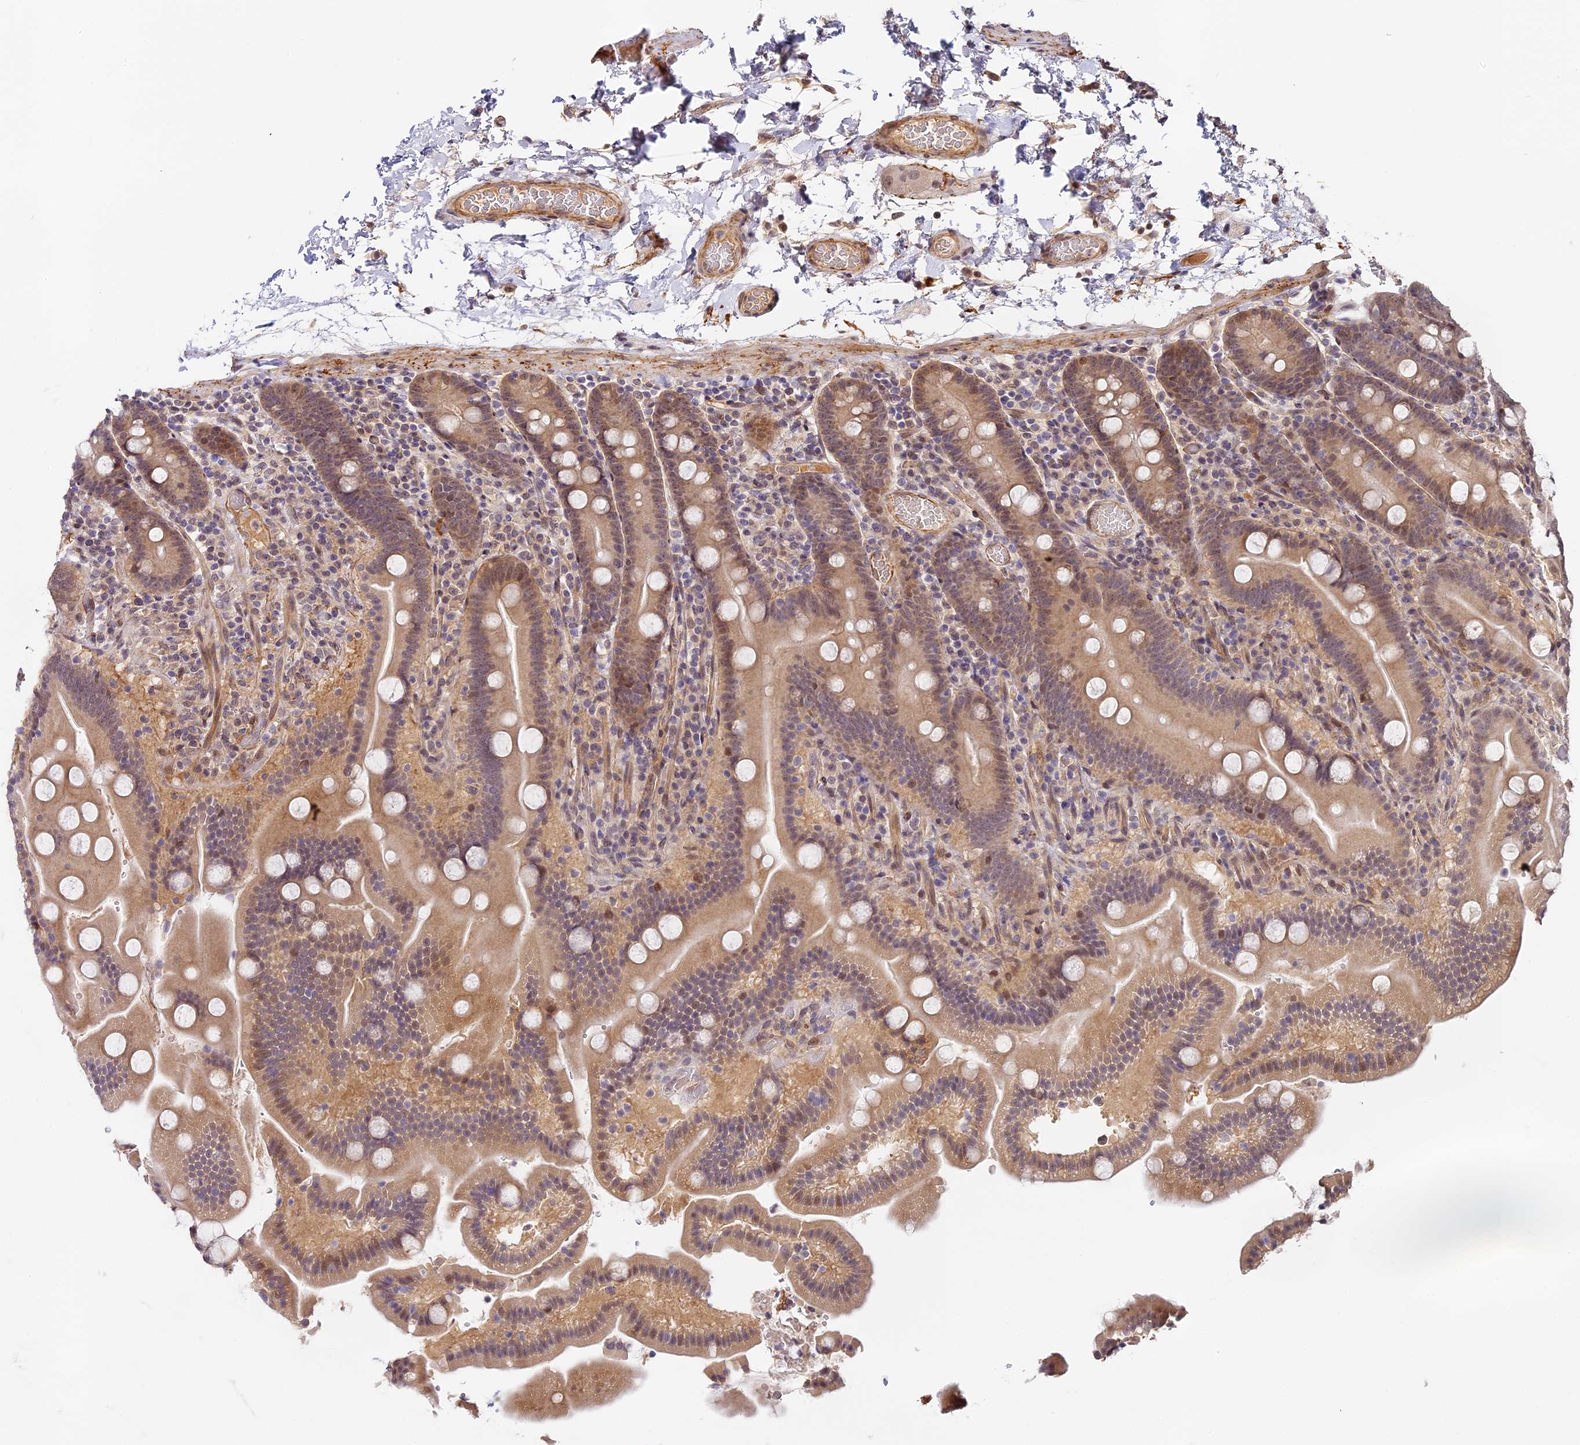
{"staining": {"intensity": "moderate", "quantity": ">75%", "location": "cytoplasmic/membranous,nuclear"}, "tissue": "duodenum", "cell_type": "Glandular cells", "image_type": "normal", "snomed": [{"axis": "morphology", "description": "Normal tissue, NOS"}, {"axis": "topography", "description": "Duodenum"}], "caption": "Moderate cytoplasmic/membranous,nuclear positivity for a protein is seen in approximately >75% of glandular cells of normal duodenum using IHC.", "gene": "IMPACT", "patient": {"sex": "male", "age": 55}}